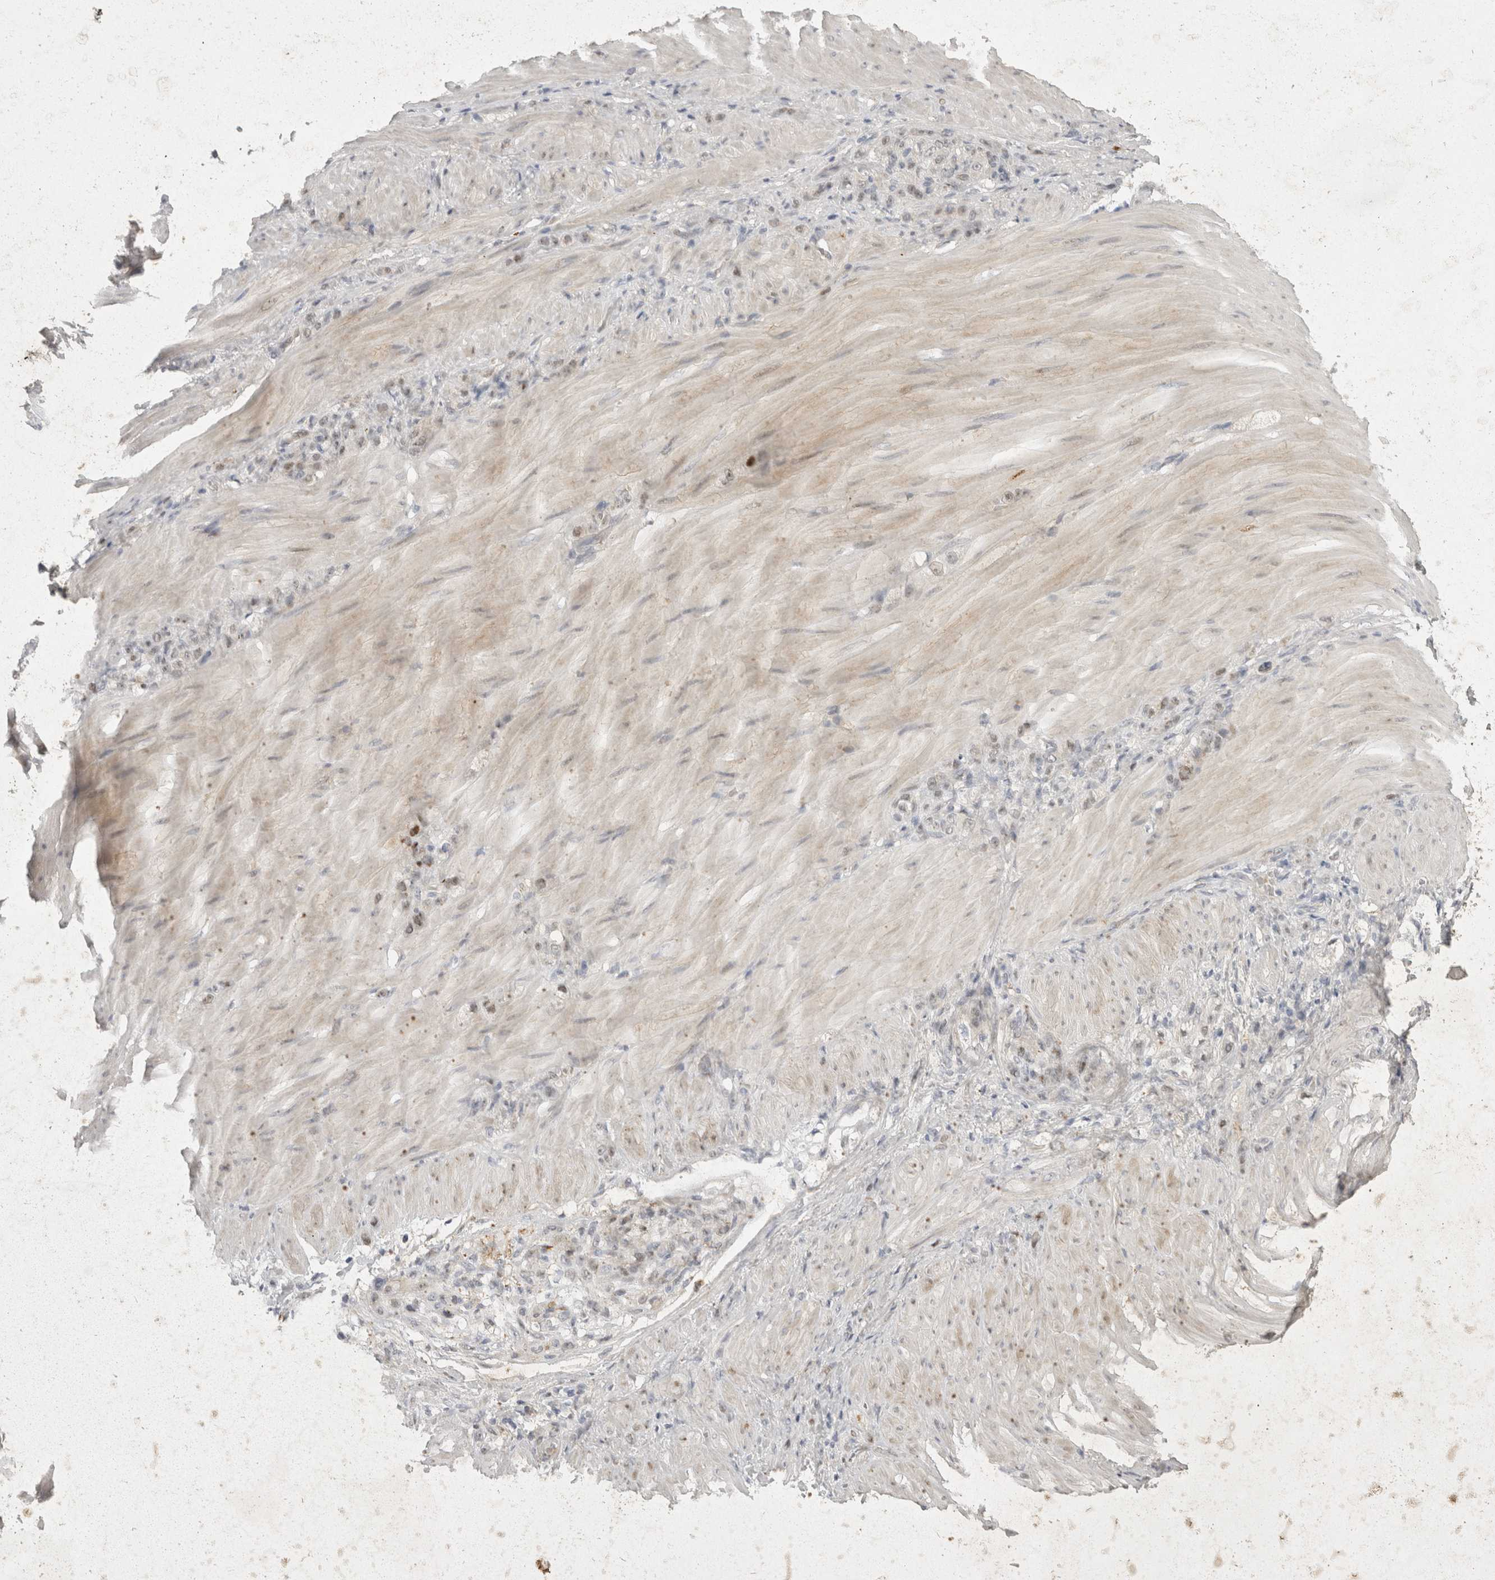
{"staining": {"intensity": "negative", "quantity": "none", "location": "none"}, "tissue": "stomach cancer", "cell_type": "Tumor cells", "image_type": "cancer", "snomed": [{"axis": "morphology", "description": "Normal tissue, NOS"}, {"axis": "morphology", "description": "Adenocarcinoma, NOS"}, {"axis": "topography", "description": "Stomach"}], "caption": "The micrograph demonstrates no staining of tumor cells in stomach cancer (adenocarcinoma).", "gene": "TOM1L2", "patient": {"sex": "male", "age": 82}}